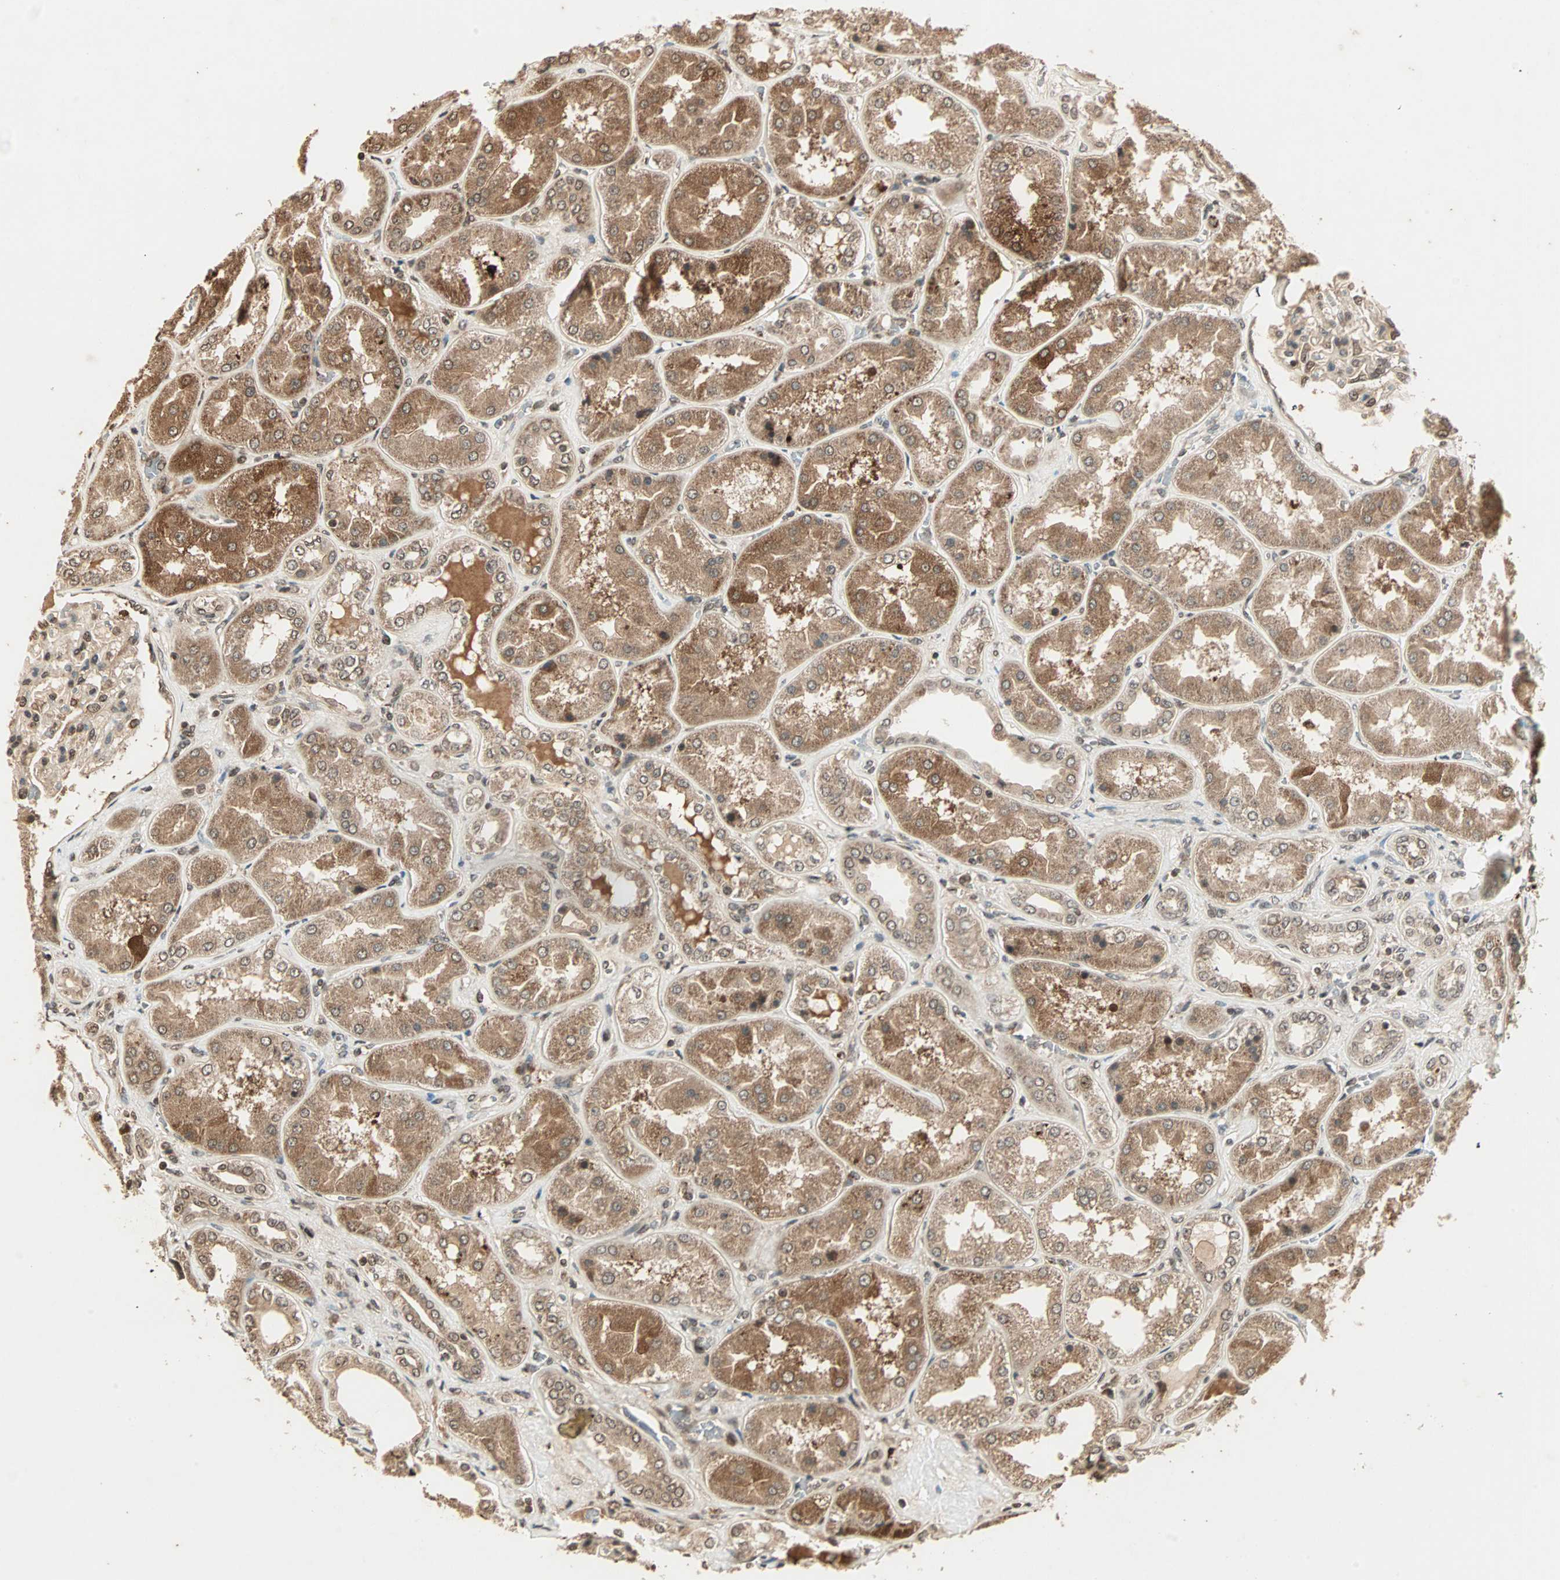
{"staining": {"intensity": "moderate", "quantity": ">75%", "location": "cytoplasmic/membranous,nuclear"}, "tissue": "kidney", "cell_type": "Cells in glomeruli", "image_type": "normal", "snomed": [{"axis": "morphology", "description": "Normal tissue, NOS"}, {"axis": "topography", "description": "Kidney"}], "caption": "A medium amount of moderate cytoplasmic/membranous,nuclear staining is present in approximately >75% of cells in glomeruli in benign kidney. The protein is shown in brown color, while the nuclei are stained blue.", "gene": "RFFL", "patient": {"sex": "female", "age": 56}}